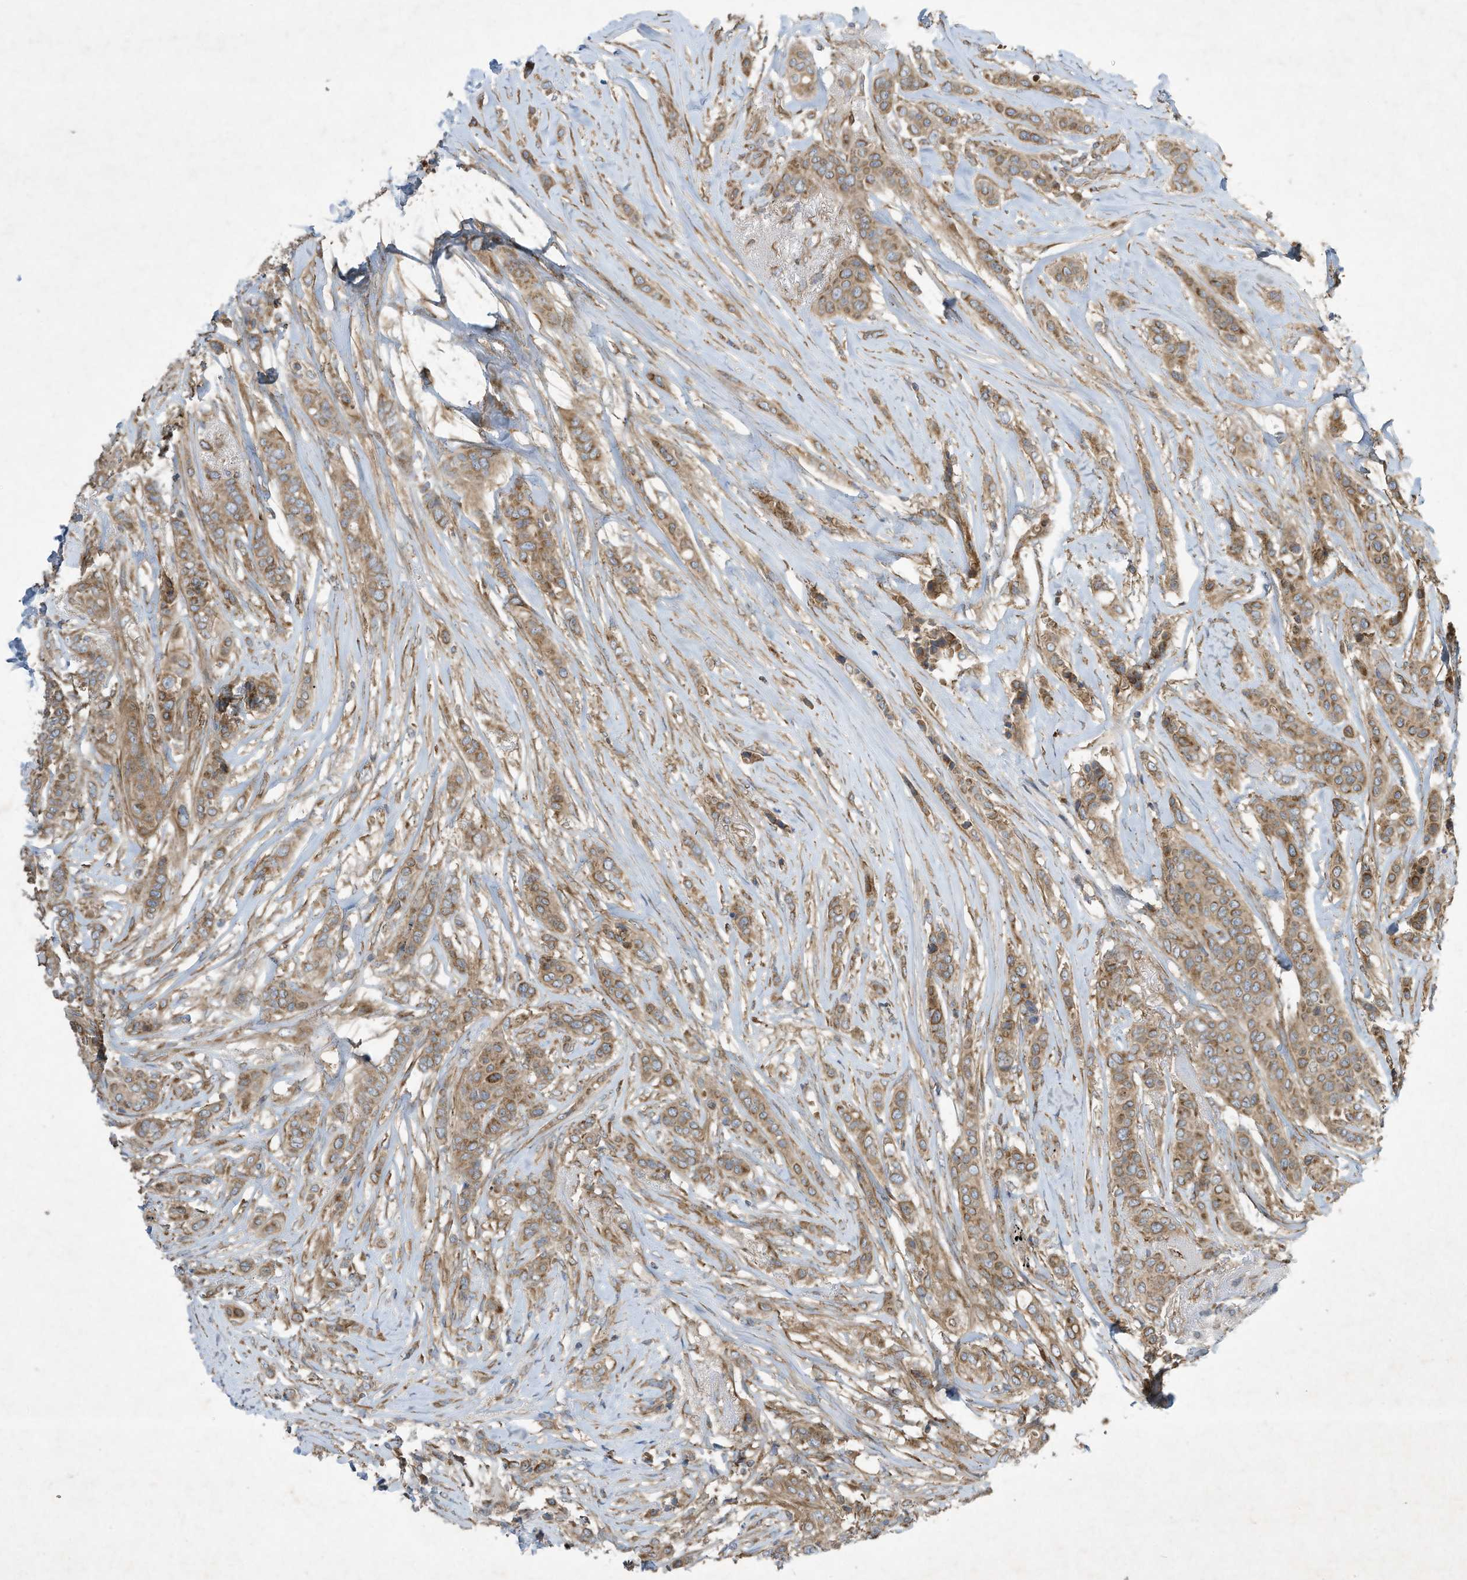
{"staining": {"intensity": "moderate", "quantity": ">75%", "location": "cytoplasmic/membranous"}, "tissue": "breast cancer", "cell_type": "Tumor cells", "image_type": "cancer", "snomed": [{"axis": "morphology", "description": "Lobular carcinoma"}, {"axis": "topography", "description": "Breast"}], "caption": "There is medium levels of moderate cytoplasmic/membranous positivity in tumor cells of breast lobular carcinoma, as demonstrated by immunohistochemical staining (brown color).", "gene": "SYNJ2", "patient": {"sex": "female", "age": 51}}